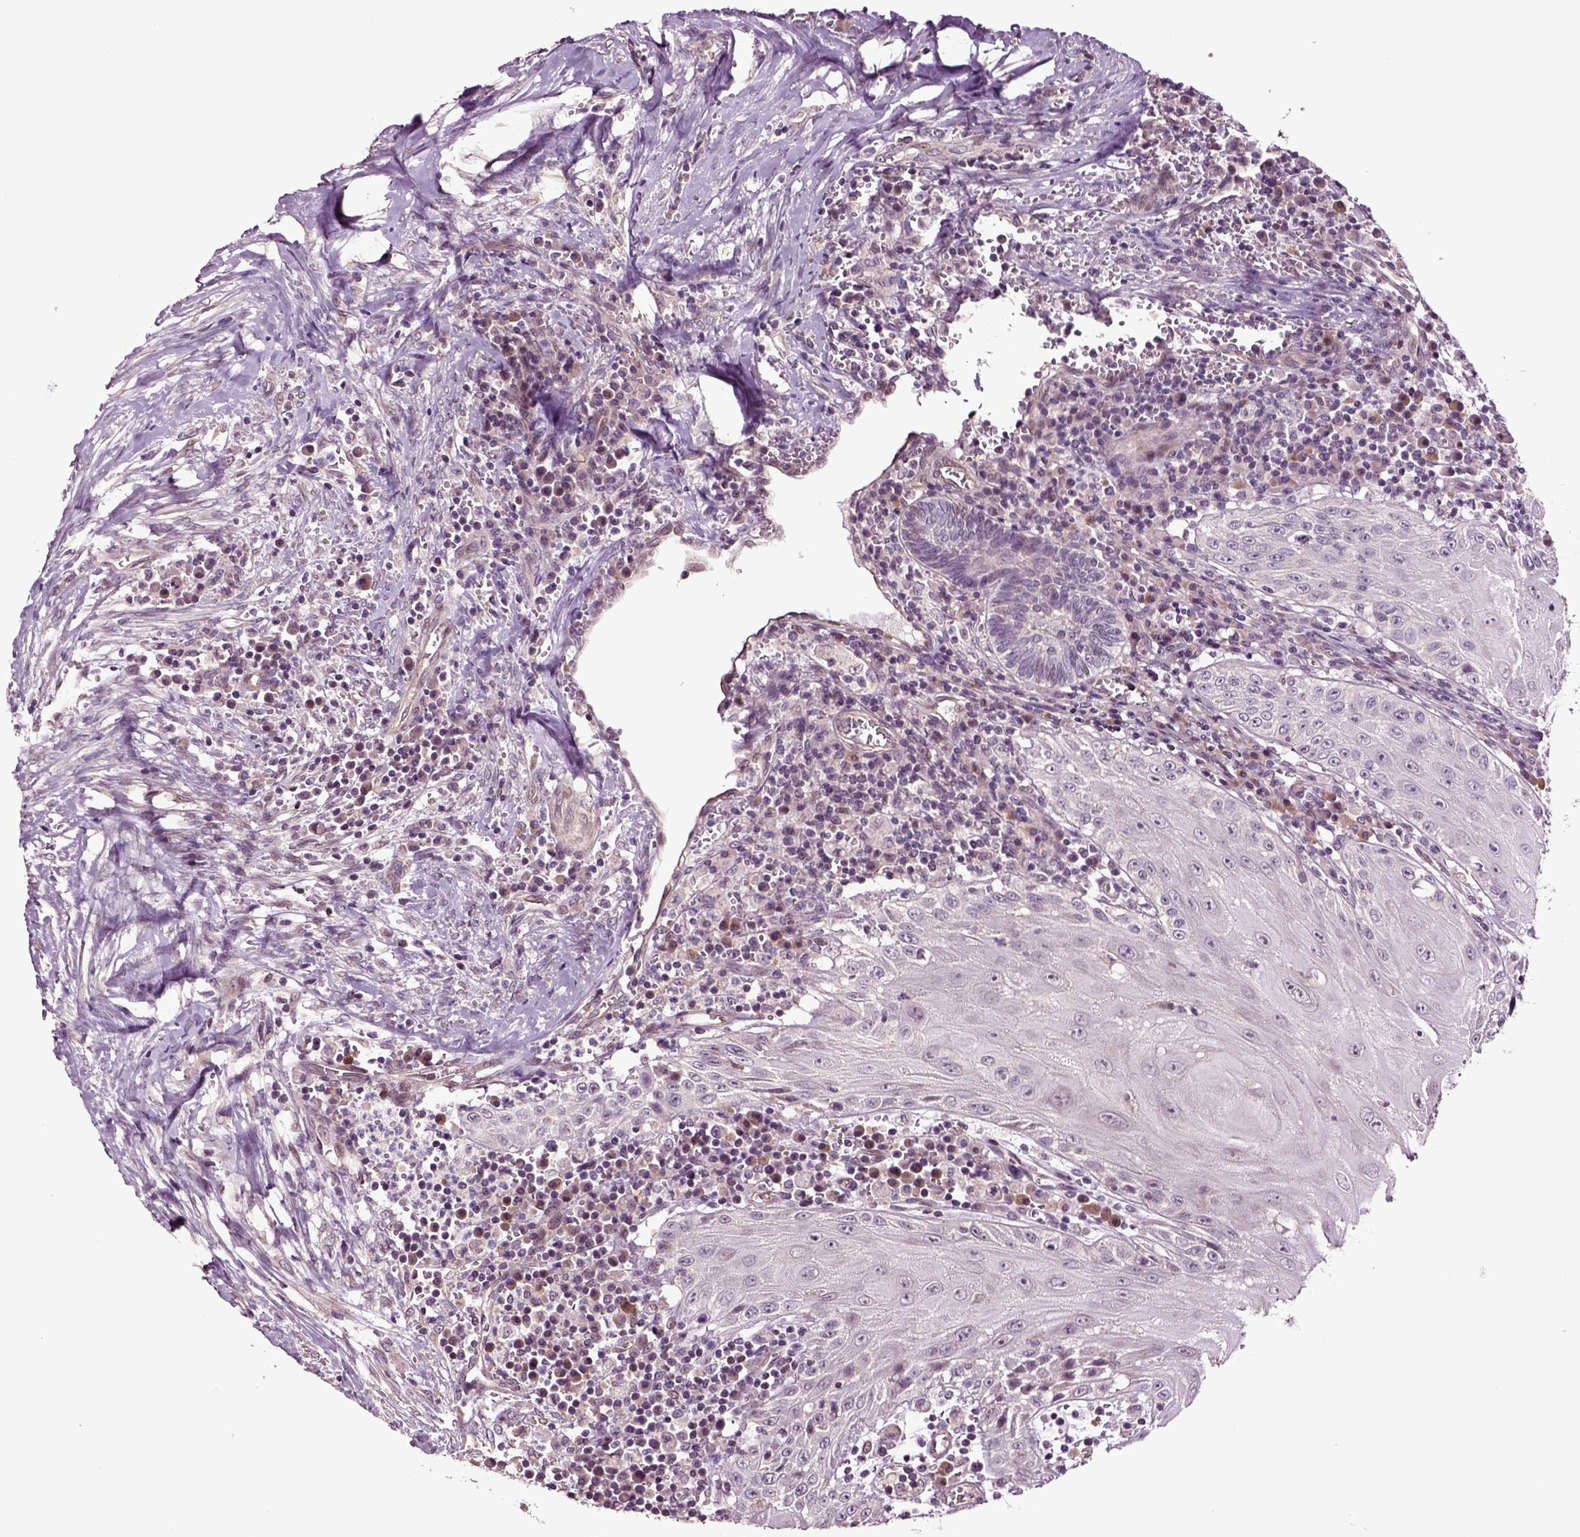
{"staining": {"intensity": "negative", "quantity": "none", "location": "none"}, "tissue": "head and neck cancer", "cell_type": "Tumor cells", "image_type": "cancer", "snomed": [{"axis": "morphology", "description": "Squamous cell carcinoma, NOS"}, {"axis": "topography", "description": "Oral tissue"}, {"axis": "topography", "description": "Head-Neck"}], "caption": "The image displays no significant expression in tumor cells of squamous cell carcinoma (head and neck).", "gene": "HAGHL", "patient": {"sex": "male", "age": 58}}